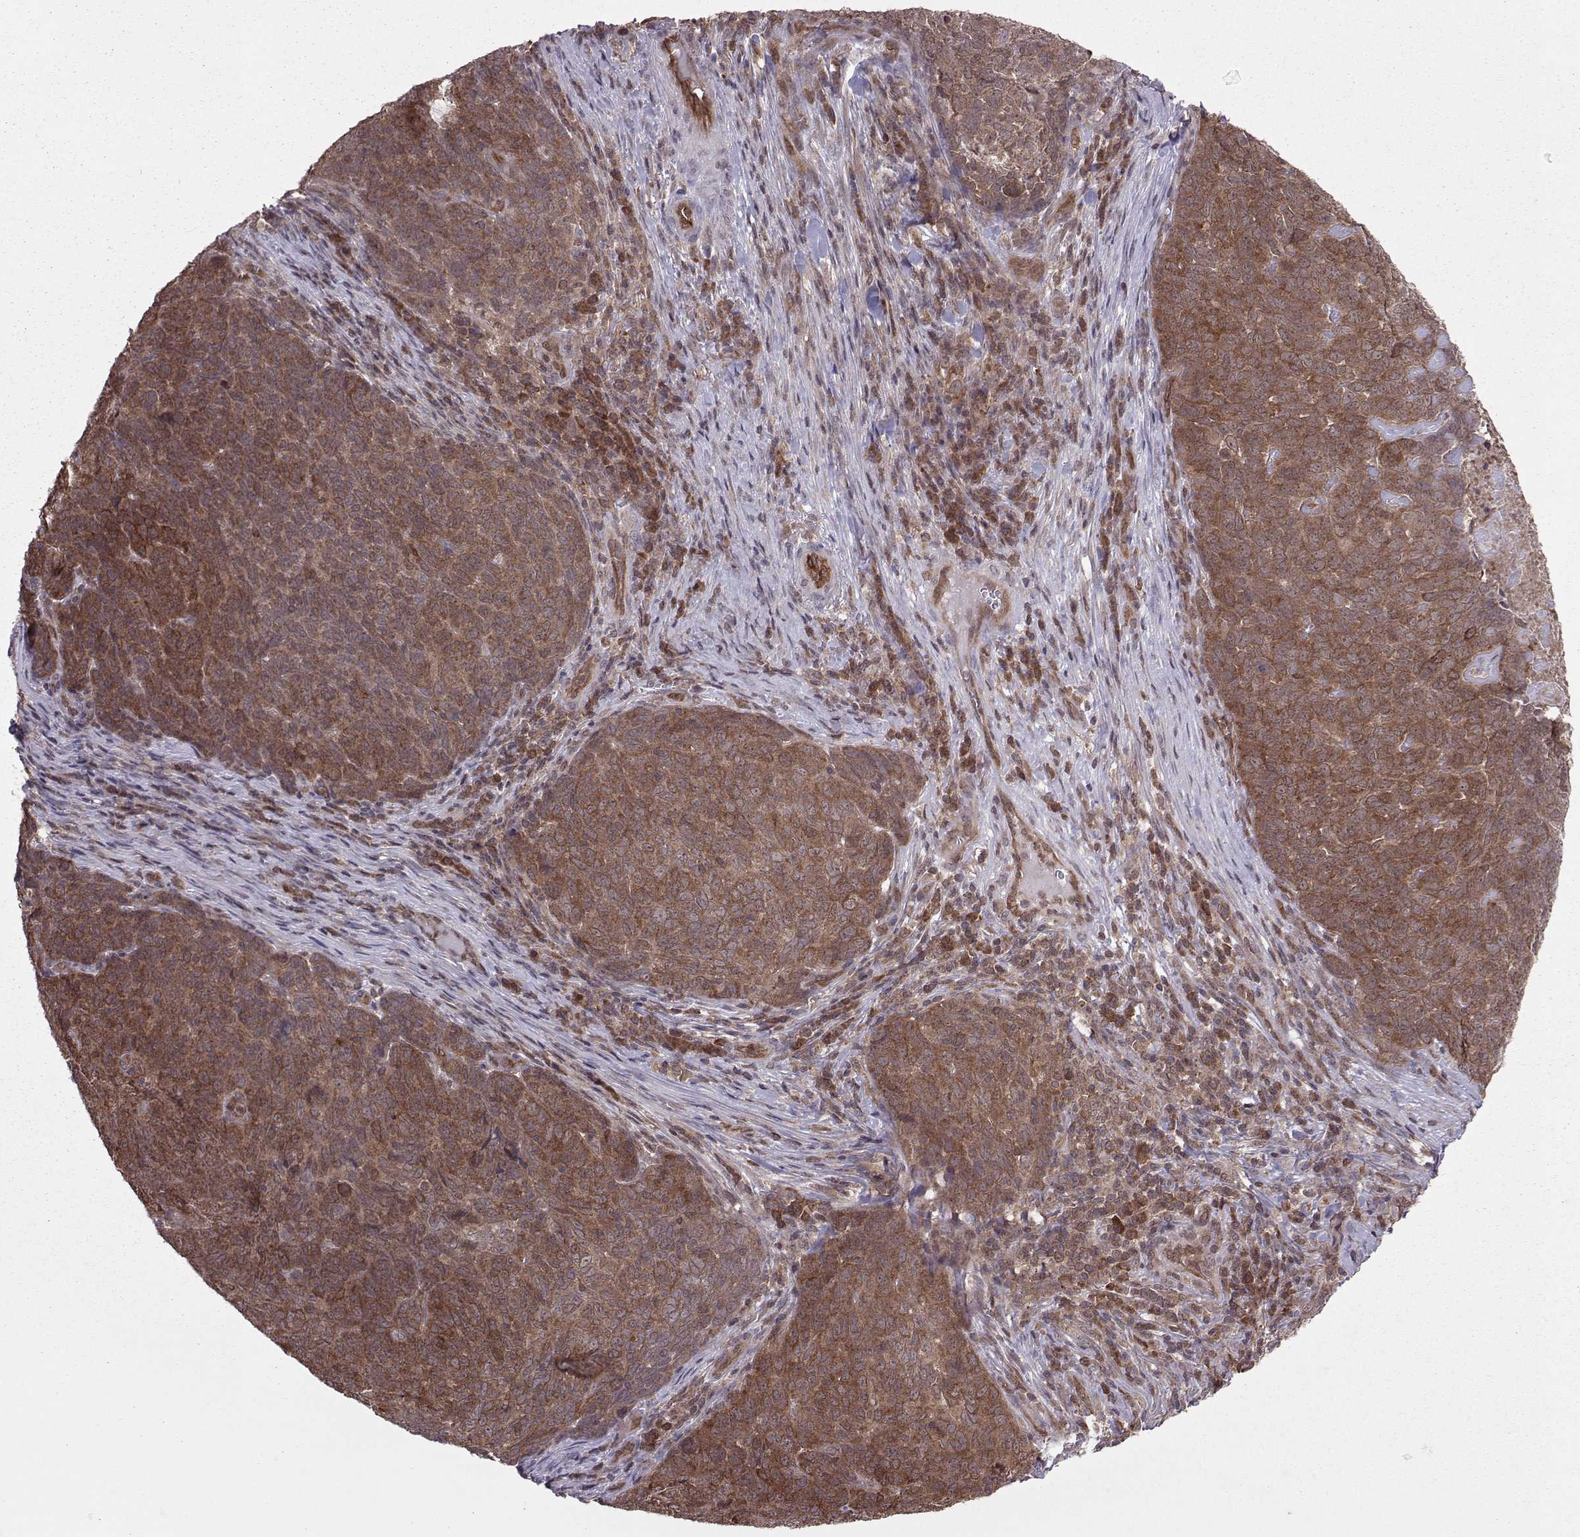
{"staining": {"intensity": "moderate", "quantity": ">75%", "location": "cytoplasmic/membranous"}, "tissue": "skin cancer", "cell_type": "Tumor cells", "image_type": "cancer", "snomed": [{"axis": "morphology", "description": "Squamous cell carcinoma, NOS"}, {"axis": "topography", "description": "Skin"}, {"axis": "topography", "description": "Anal"}], "caption": "Immunohistochemical staining of human skin cancer (squamous cell carcinoma) displays medium levels of moderate cytoplasmic/membranous protein positivity in approximately >75% of tumor cells. (DAB (3,3'-diaminobenzidine) IHC, brown staining for protein, blue staining for nuclei).", "gene": "PPP2R2A", "patient": {"sex": "female", "age": 51}}